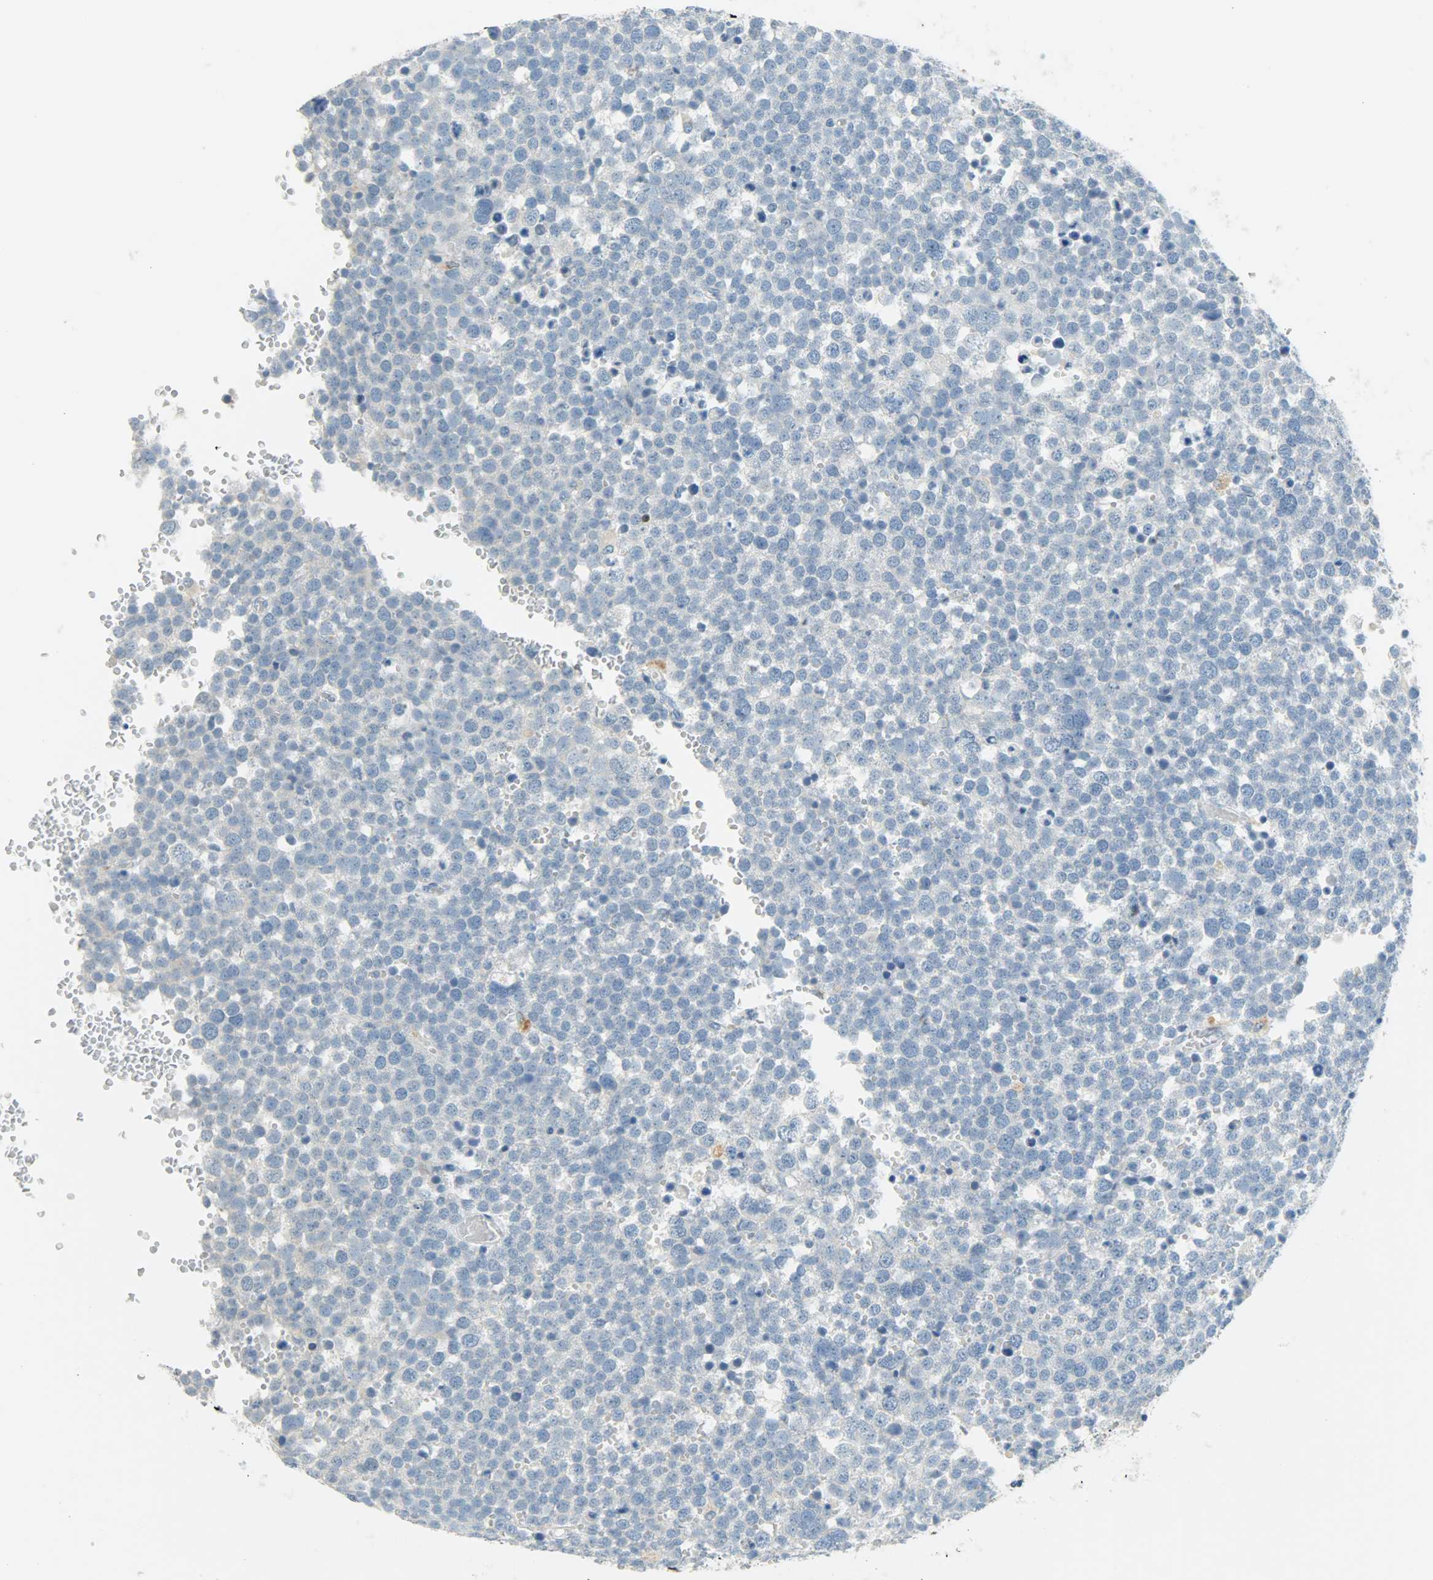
{"staining": {"intensity": "negative", "quantity": "none", "location": "none"}, "tissue": "testis cancer", "cell_type": "Tumor cells", "image_type": "cancer", "snomed": [{"axis": "morphology", "description": "Seminoma, NOS"}, {"axis": "topography", "description": "Testis"}], "caption": "Tumor cells show no significant protein positivity in testis cancer. (DAB (3,3'-diaminobenzidine) immunohistochemistry, high magnification).", "gene": "JUNB", "patient": {"sex": "male", "age": 71}}